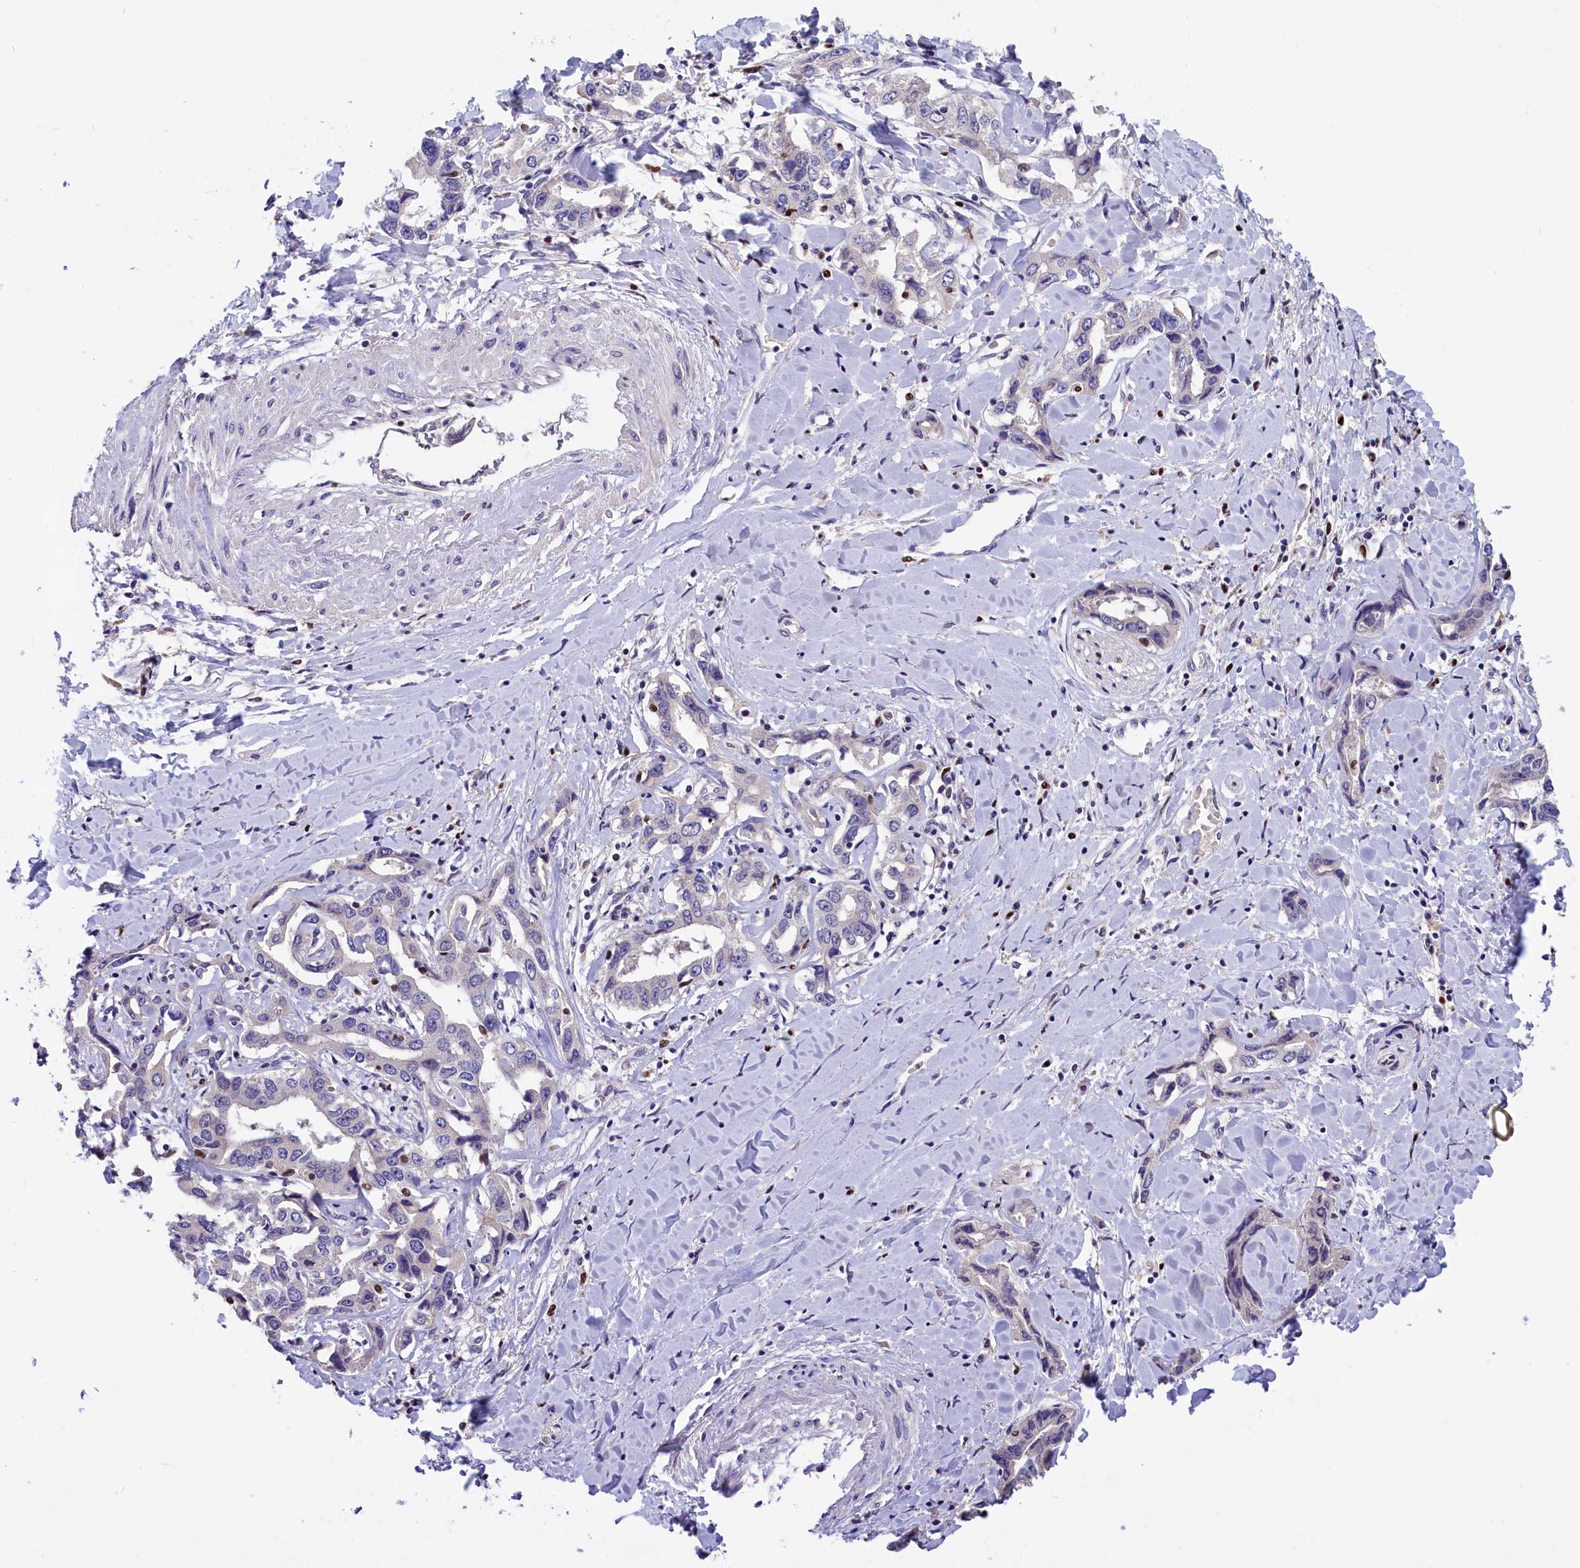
{"staining": {"intensity": "negative", "quantity": "none", "location": "none"}, "tissue": "liver cancer", "cell_type": "Tumor cells", "image_type": "cancer", "snomed": [{"axis": "morphology", "description": "Cholangiocarcinoma"}, {"axis": "topography", "description": "Liver"}], "caption": "Immunohistochemistry image of neoplastic tissue: human liver cancer (cholangiocarcinoma) stained with DAB (3,3'-diaminobenzidine) exhibits no significant protein positivity in tumor cells.", "gene": "BTBD9", "patient": {"sex": "male", "age": 59}}